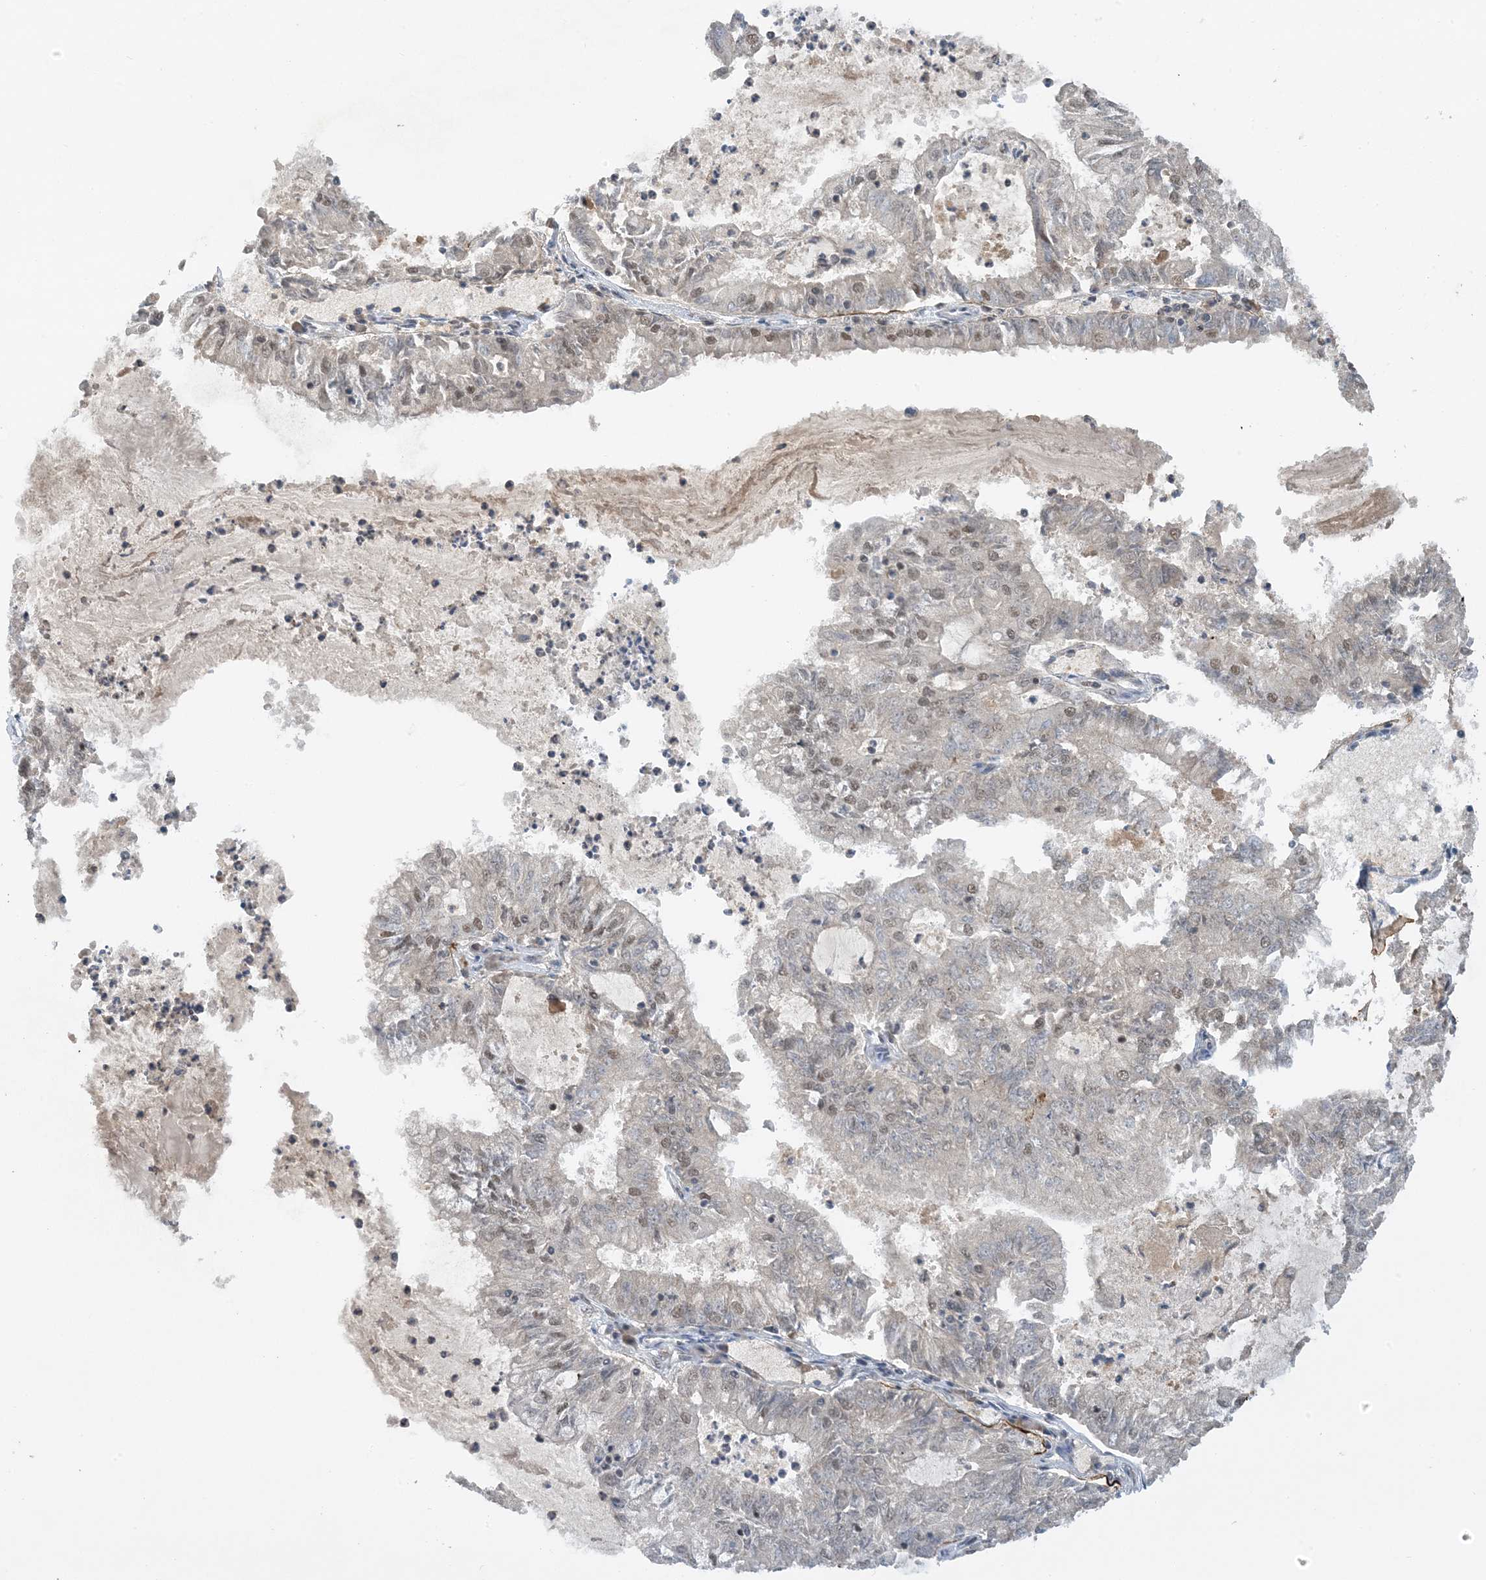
{"staining": {"intensity": "weak", "quantity": "<25%", "location": "nuclear"}, "tissue": "endometrial cancer", "cell_type": "Tumor cells", "image_type": "cancer", "snomed": [{"axis": "morphology", "description": "Adenocarcinoma, NOS"}, {"axis": "topography", "description": "Endometrium"}], "caption": "Histopathology image shows no significant protein positivity in tumor cells of adenocarcinoma (endometrial). Brightfield microscopy of immunohistochemistry (IHC) stained with DAB (brown) and hematoxylin (blue), captured at high magnification.", "gene": "ACYP2", "patient": {"sex": "female", "age": 57}}